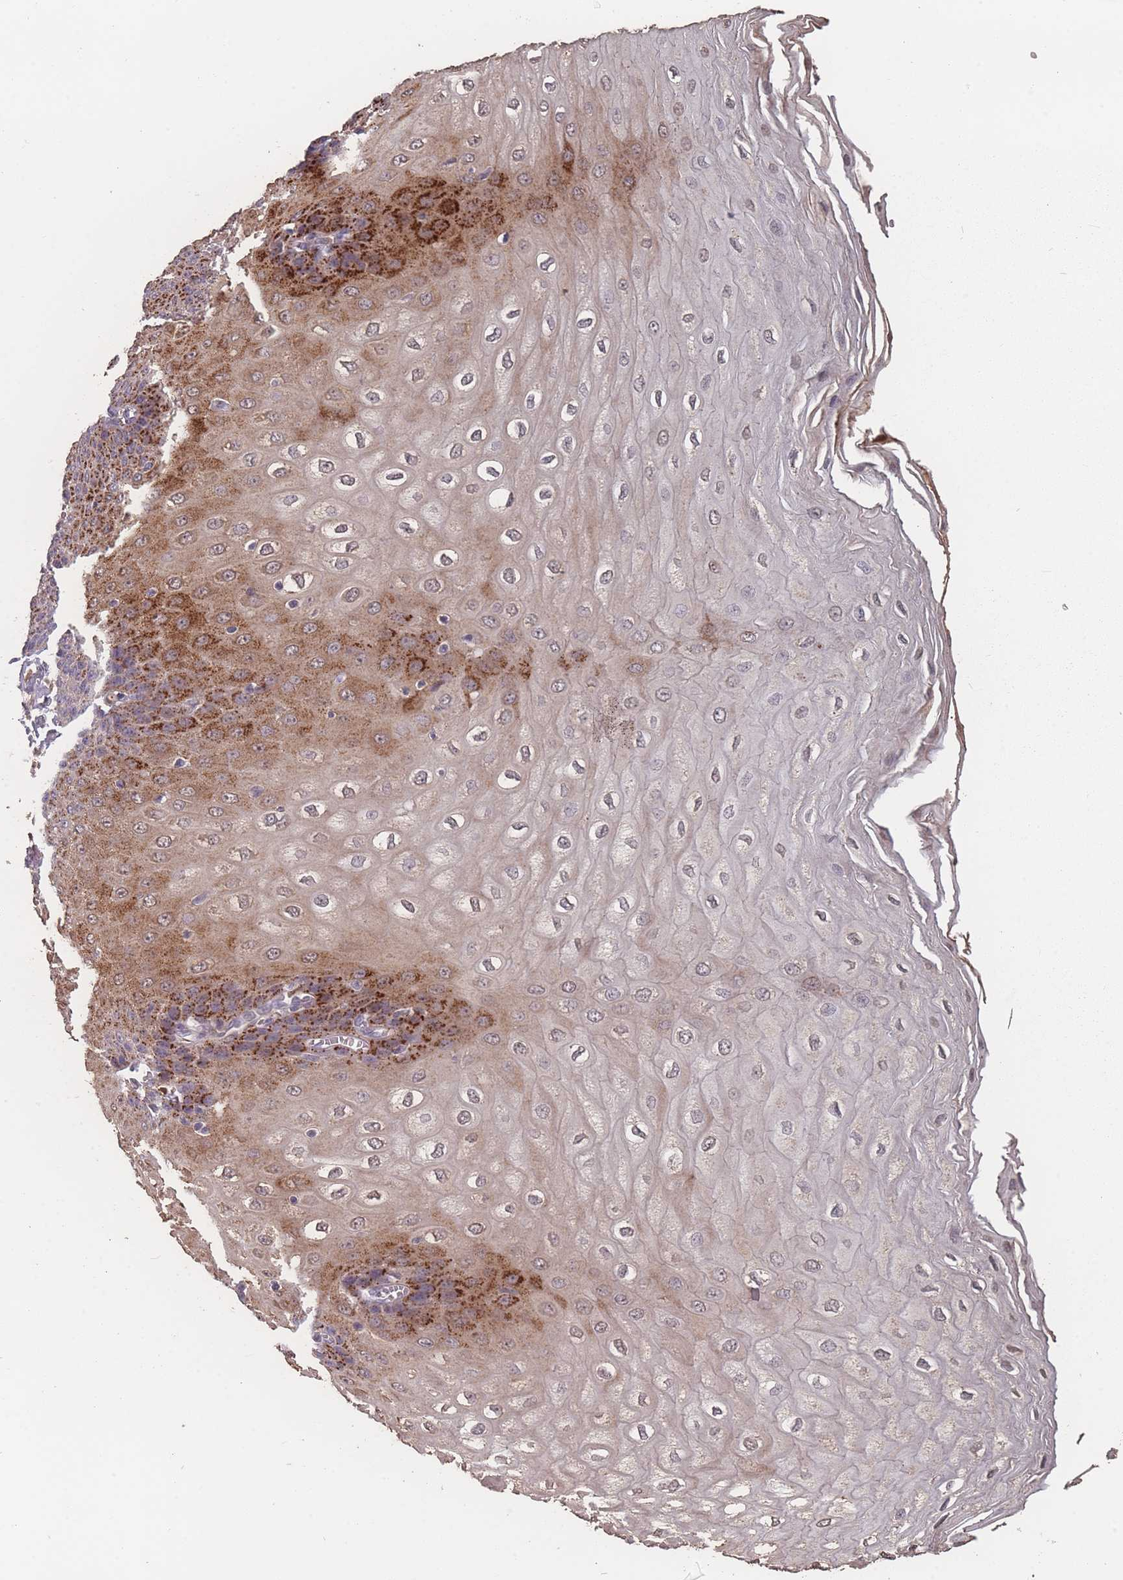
{"staining": {"intensity": "strong", "quantity": "<25%", "location": "cytoplasmic/membranous"}, "tissue": "esophagus", "cell_type": "Squamous epithelial cells", "image_type": "normal", "snomed": [{"axis": "morphology", "description": "Normal tissue, NOS"}, {"axis": "topography", "description": "Esophagus"}], "caption": "IHC staining of benign esophagus, which shows medium levels of strong cytoplasmic/membranous staining in approximately <25% of squamous epithelial cells indicating strong cytoplasmic/membranous protein staining. The staining was performed using DAB (brown) for protein detection and nuclei were counterstained in hematoxylin (blue).", "gene": "BST1", "patient": {"sex": "male", "age": 60}}